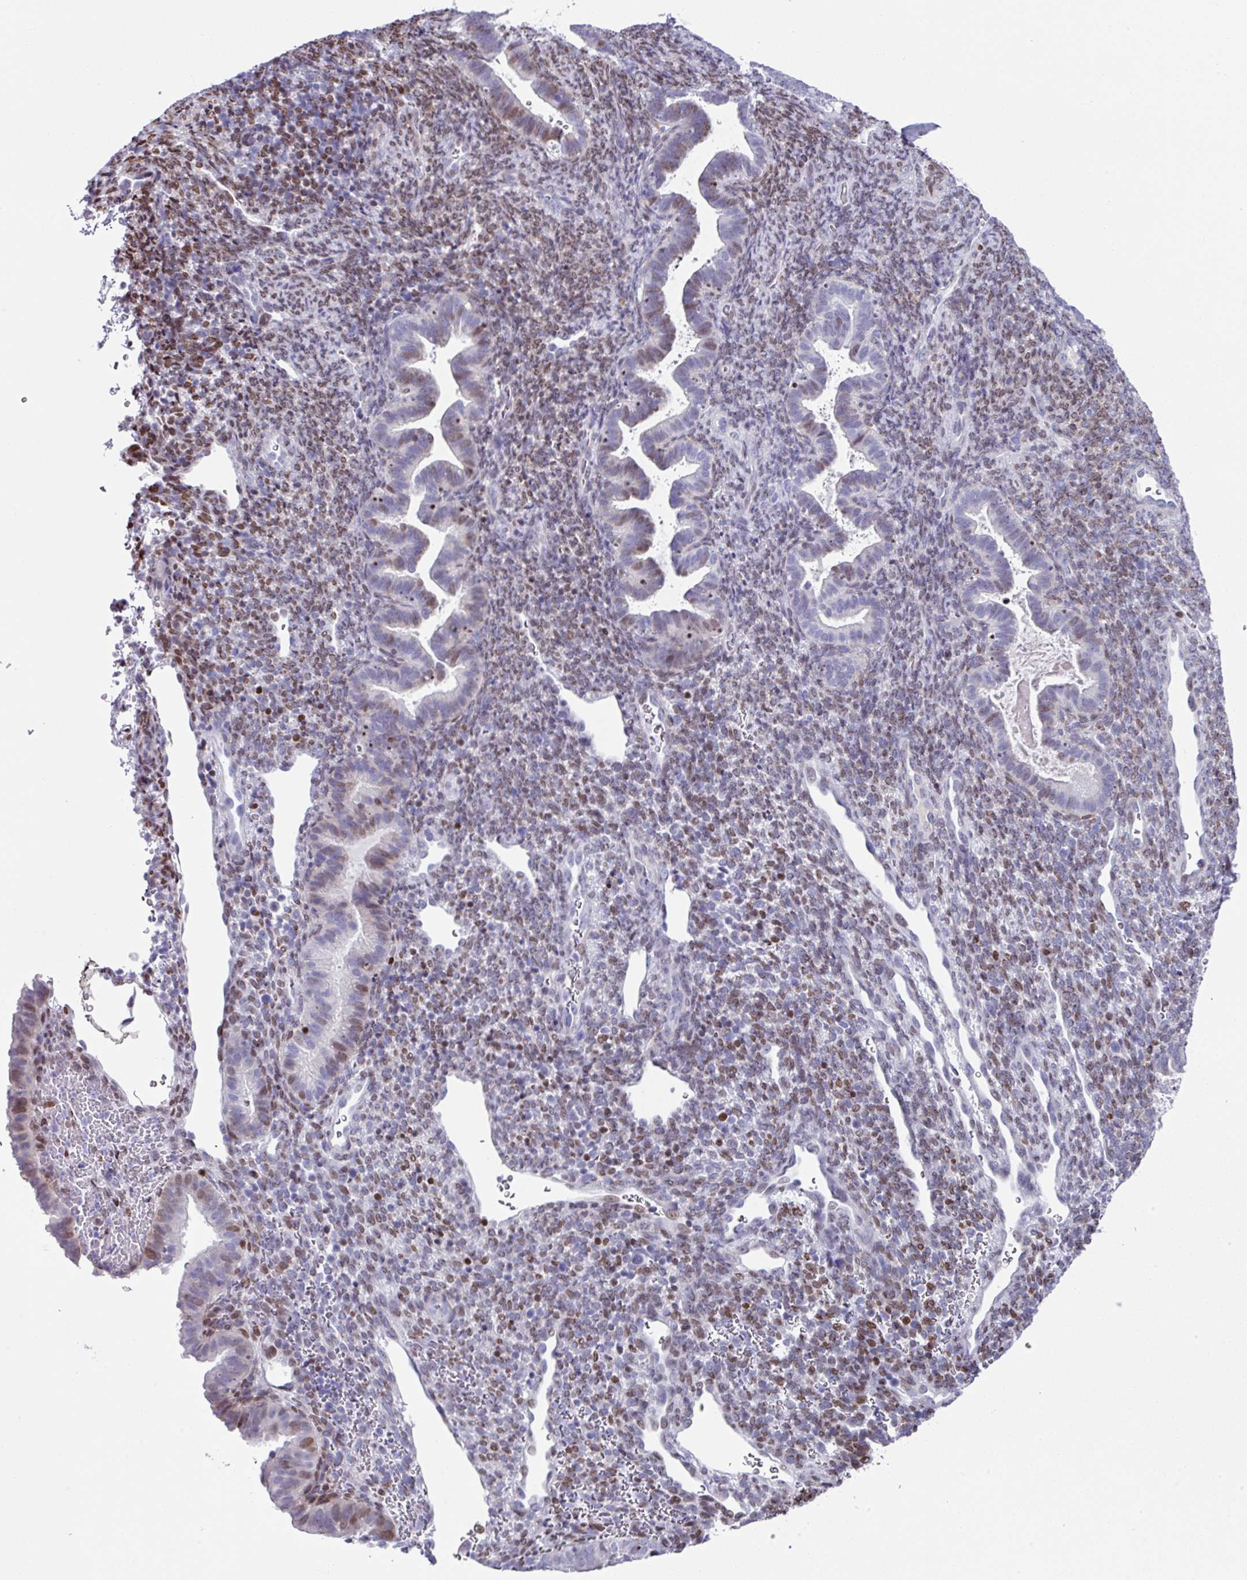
{"staining": {"intensity": "moderate", "quantity": "25%-75%", "location": "nuclear"}, "tissue": "endometrium", "cell_type": "Cells in endometrial stroma", "image_type": "normal", "snomed": [{"axis": "morphology", "description": "Normal tissue, NOS"}, {"axis": "topography", "description": "Endometrium"}], "caption": "Brown immunohistochemical staining in unremarkable human endometrium demonstrates moderate nuclear expression in approximately 25%-75% of cells in endometrial stroma.", "gene": "TCF3", "patient": {"sex": "female", "age": 34}}